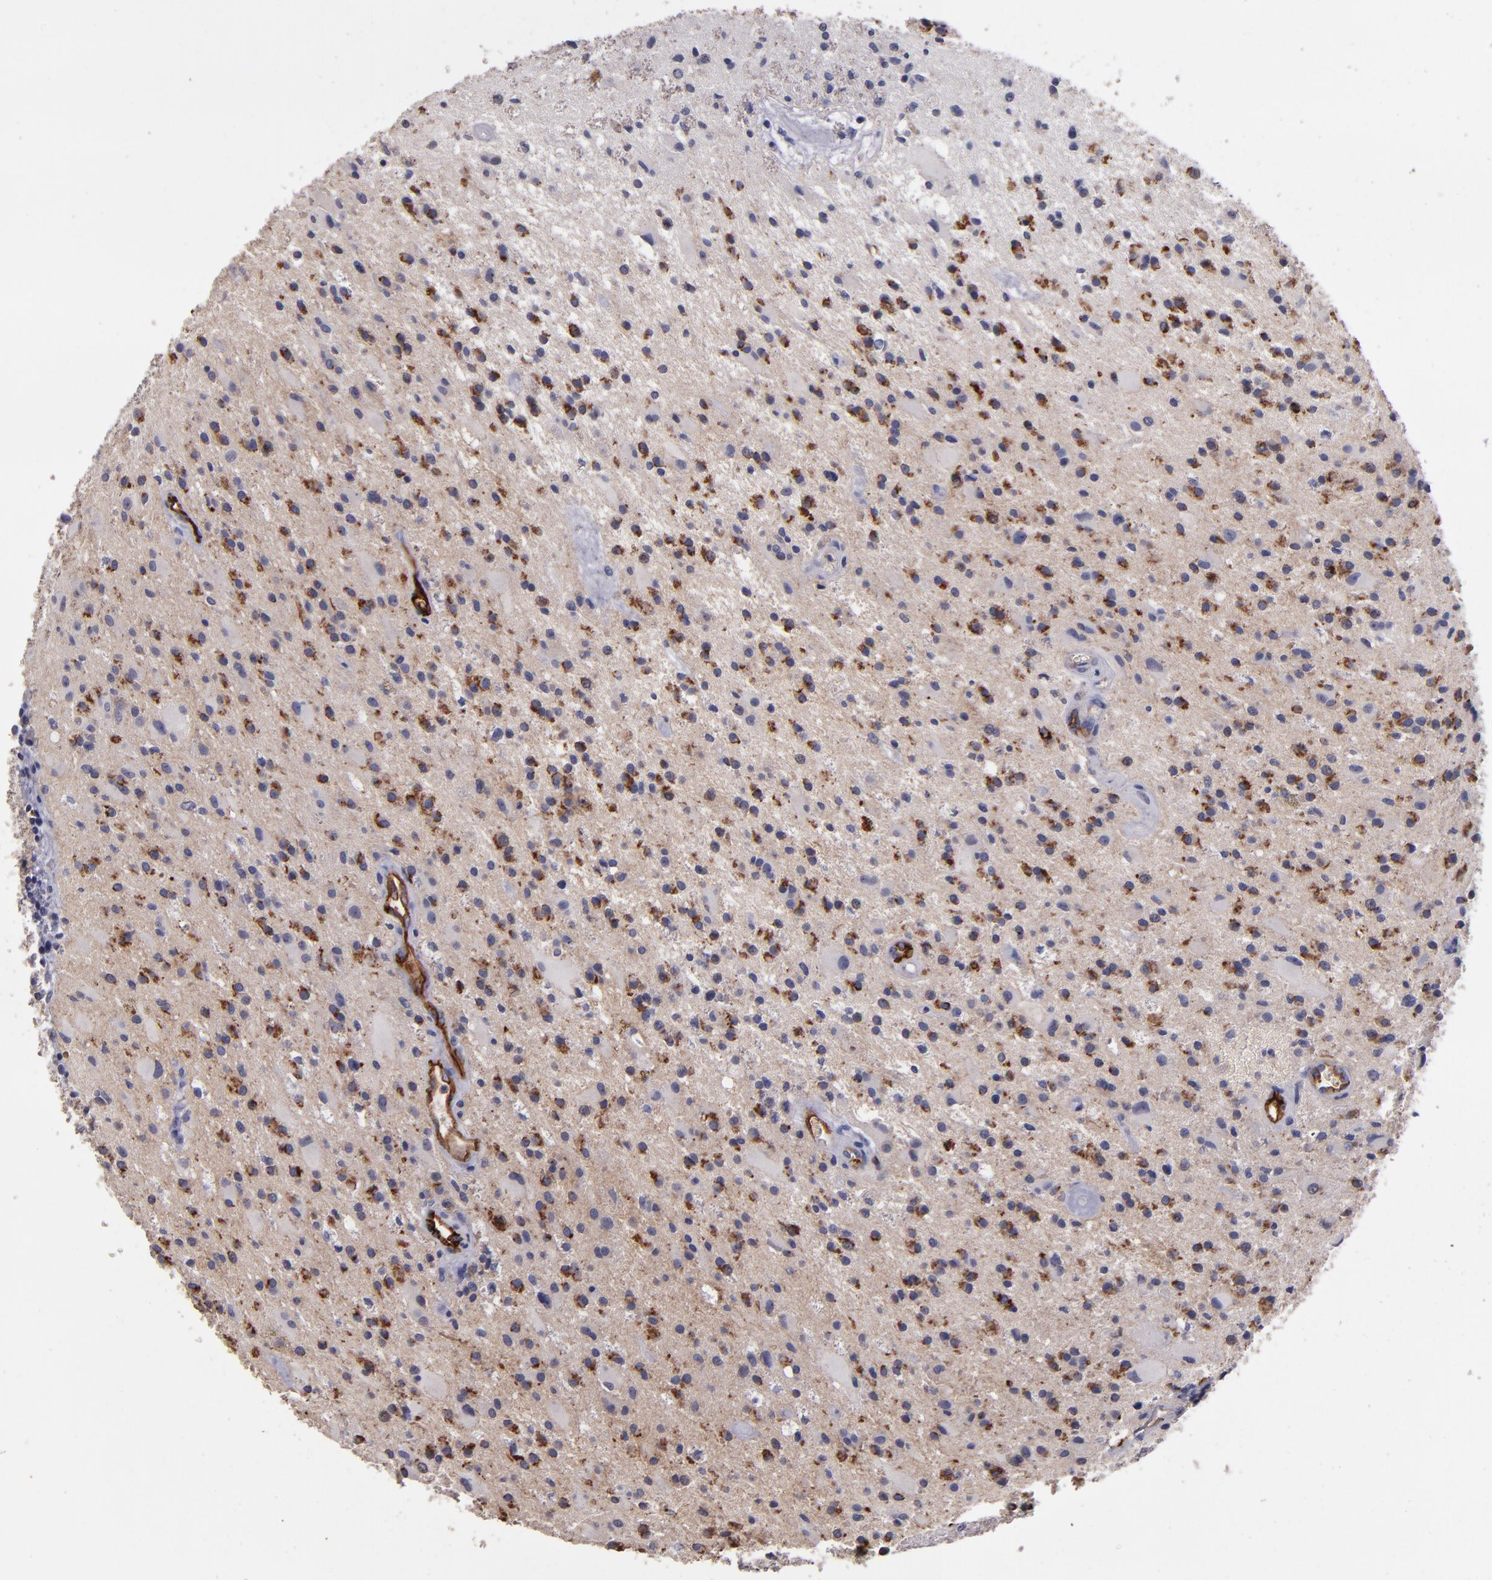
{"staining": {"intensity": "moderate", "quantity": "<25%", "location": "cytoplasmic/membranous"}, "tissue": "glioma", "cell_type": "Tumor cells", "image_type": "cancer", "snomed": [{"axis": "morphology", "description": "Glioma, malignant, Low grade"}, {"axis": "topography", "description": "Brain"}], "caption": "Malignant glioma (low-grade) was stained to show a protein in brown. There is low levels of moderate cytoplasmic/membranous positivity in about <25% of tumor cells.", "gene": "CLDN5", "patient": {"sex": "male", "age": 58}}